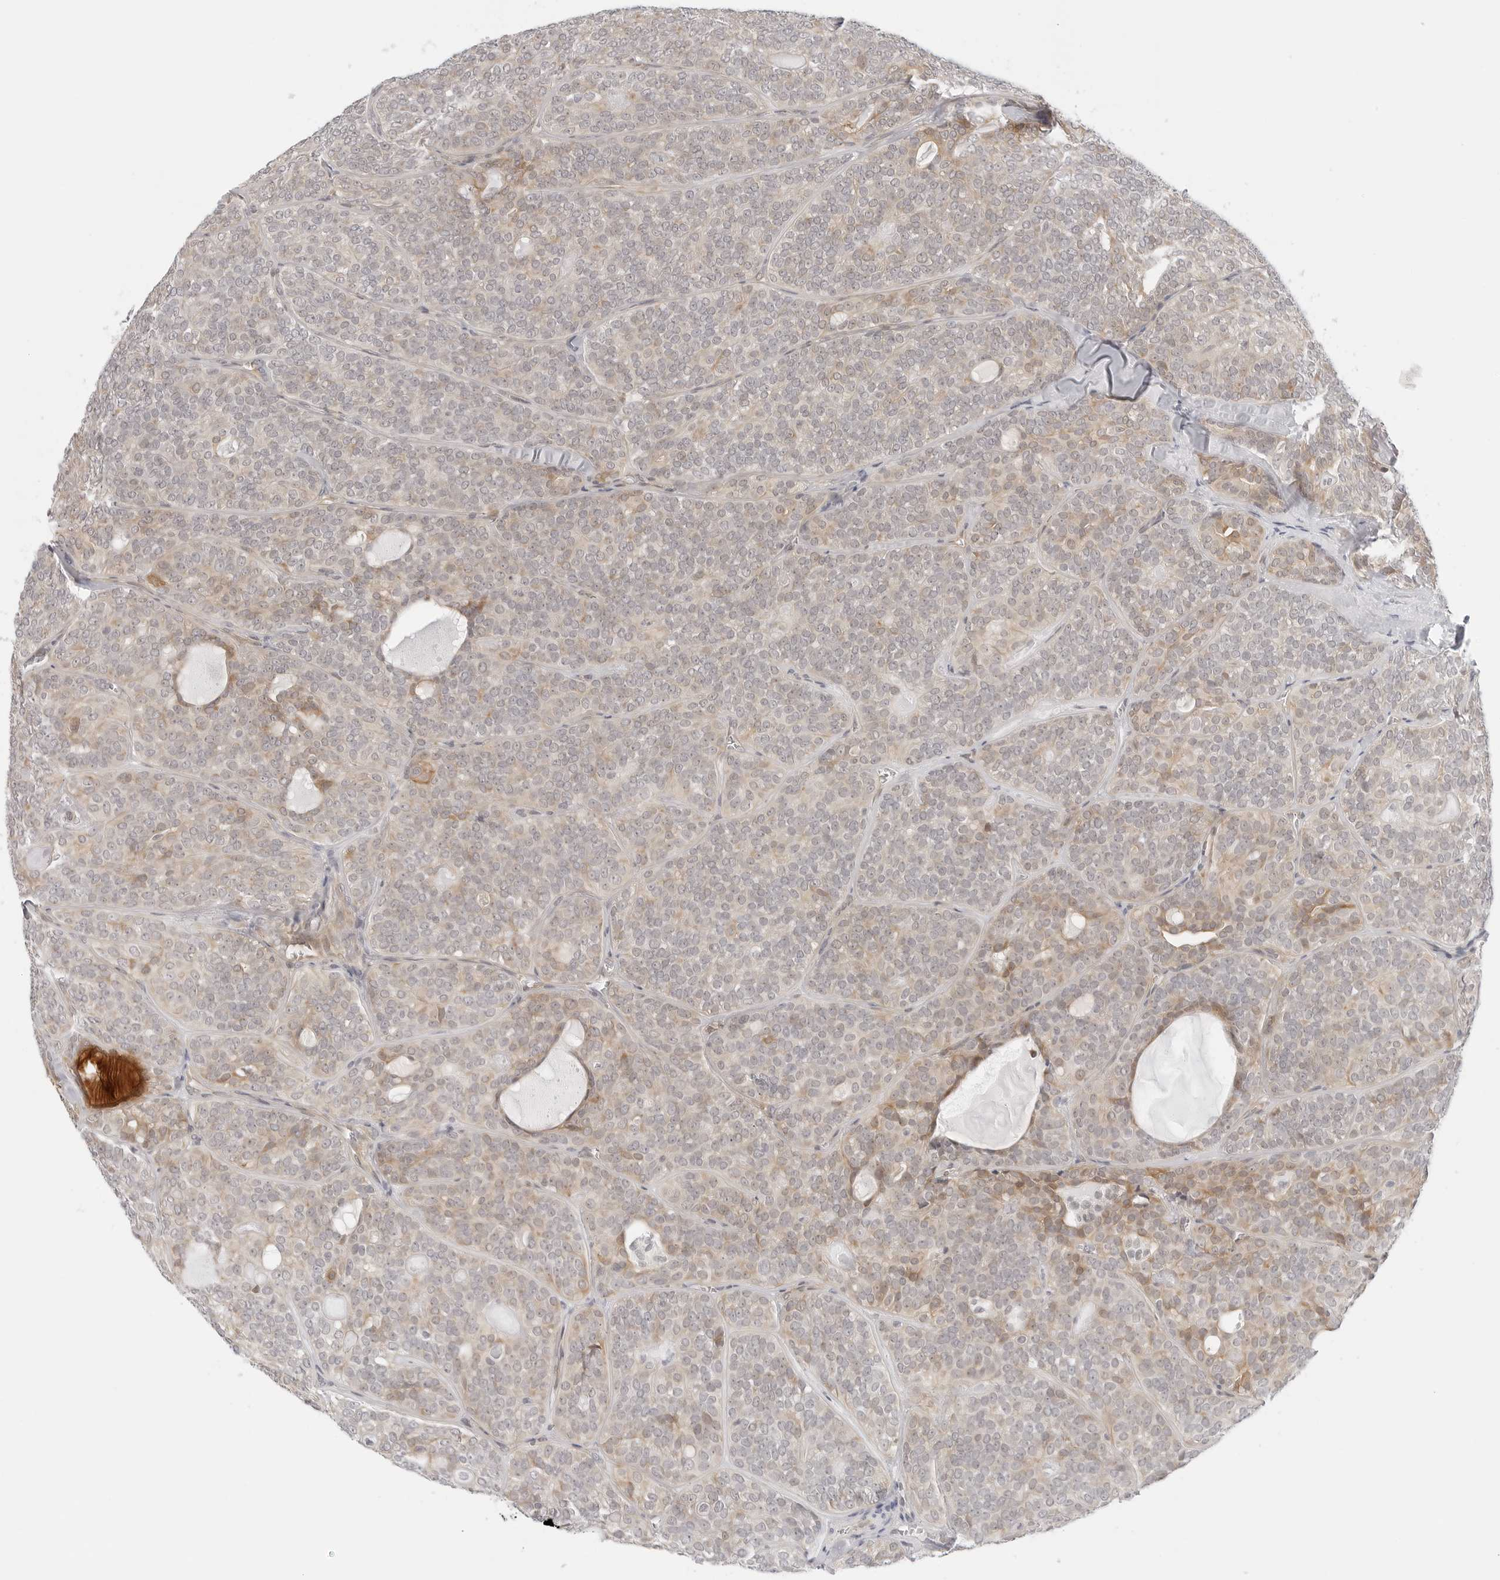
{"staining": {"intensity": "weak", "quantity": "25%-75%", "location": "cytoplasmic/membranous"}, "tissue": "head and neck cancer", "cell_type": "Tumor cells", "image_type": "cancer", "snomed": [{"axis": "morphology", "description": "Adenocarcinoma, NOS"}, {"axis": "topography", "description": "Head-Neck"}], "caption": "Immunohistochemical staining of human head and neck adenocarcinoma displays low levels of weak cytoplasmic/membranous expression in about 25%-75% of tumor cells. (Stains: DAB (3,3'-diaminobenzidine) in brown, nuclei in blue, Microscopy: brightfield microscopy at high magnification).", "gene": "TCP1", "patient": {"sex": "male", "age": 66}}